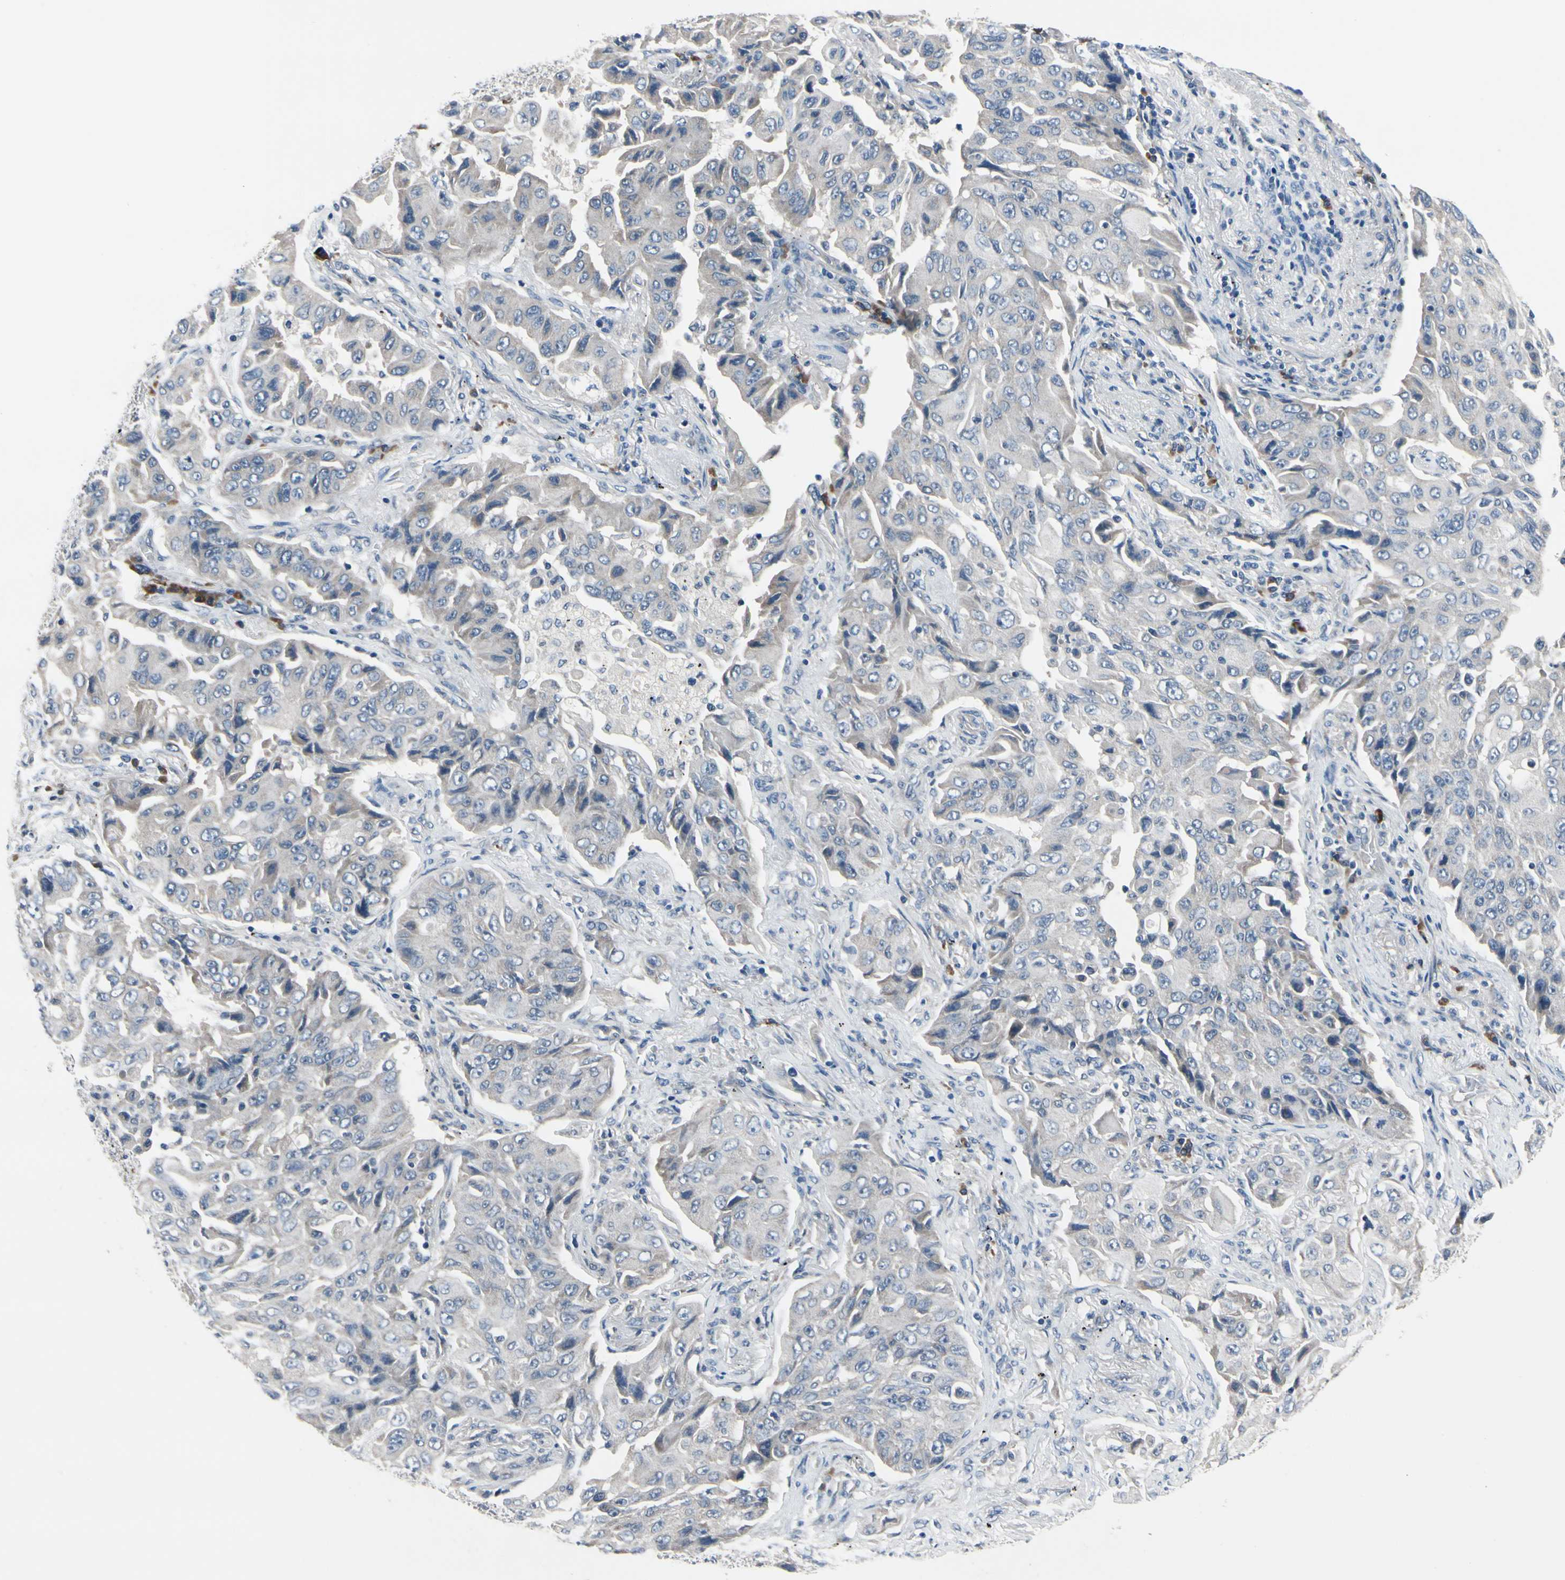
{"staining": {"intensity": "weak", "quantity": "<25%", "location": "cytoplasmic/membranous"}, "tissue": "lung cancer", "cell_type": "Tumor cells", "image_type": "cancer", "snomed": [{"axis": "morphology", "description": "Adenocarcinoma, NOS"}, {"axis": "topography", "description": "Lung"}], "caption": "DAB immunohistochemical staining of lung cancer (adenocarcinoma) demonstrates no significant expression in tumor cells. (DAB IHC, high magnification).", "gene": "SELENOK", "patient": {"sex": "female", "age": 65}}